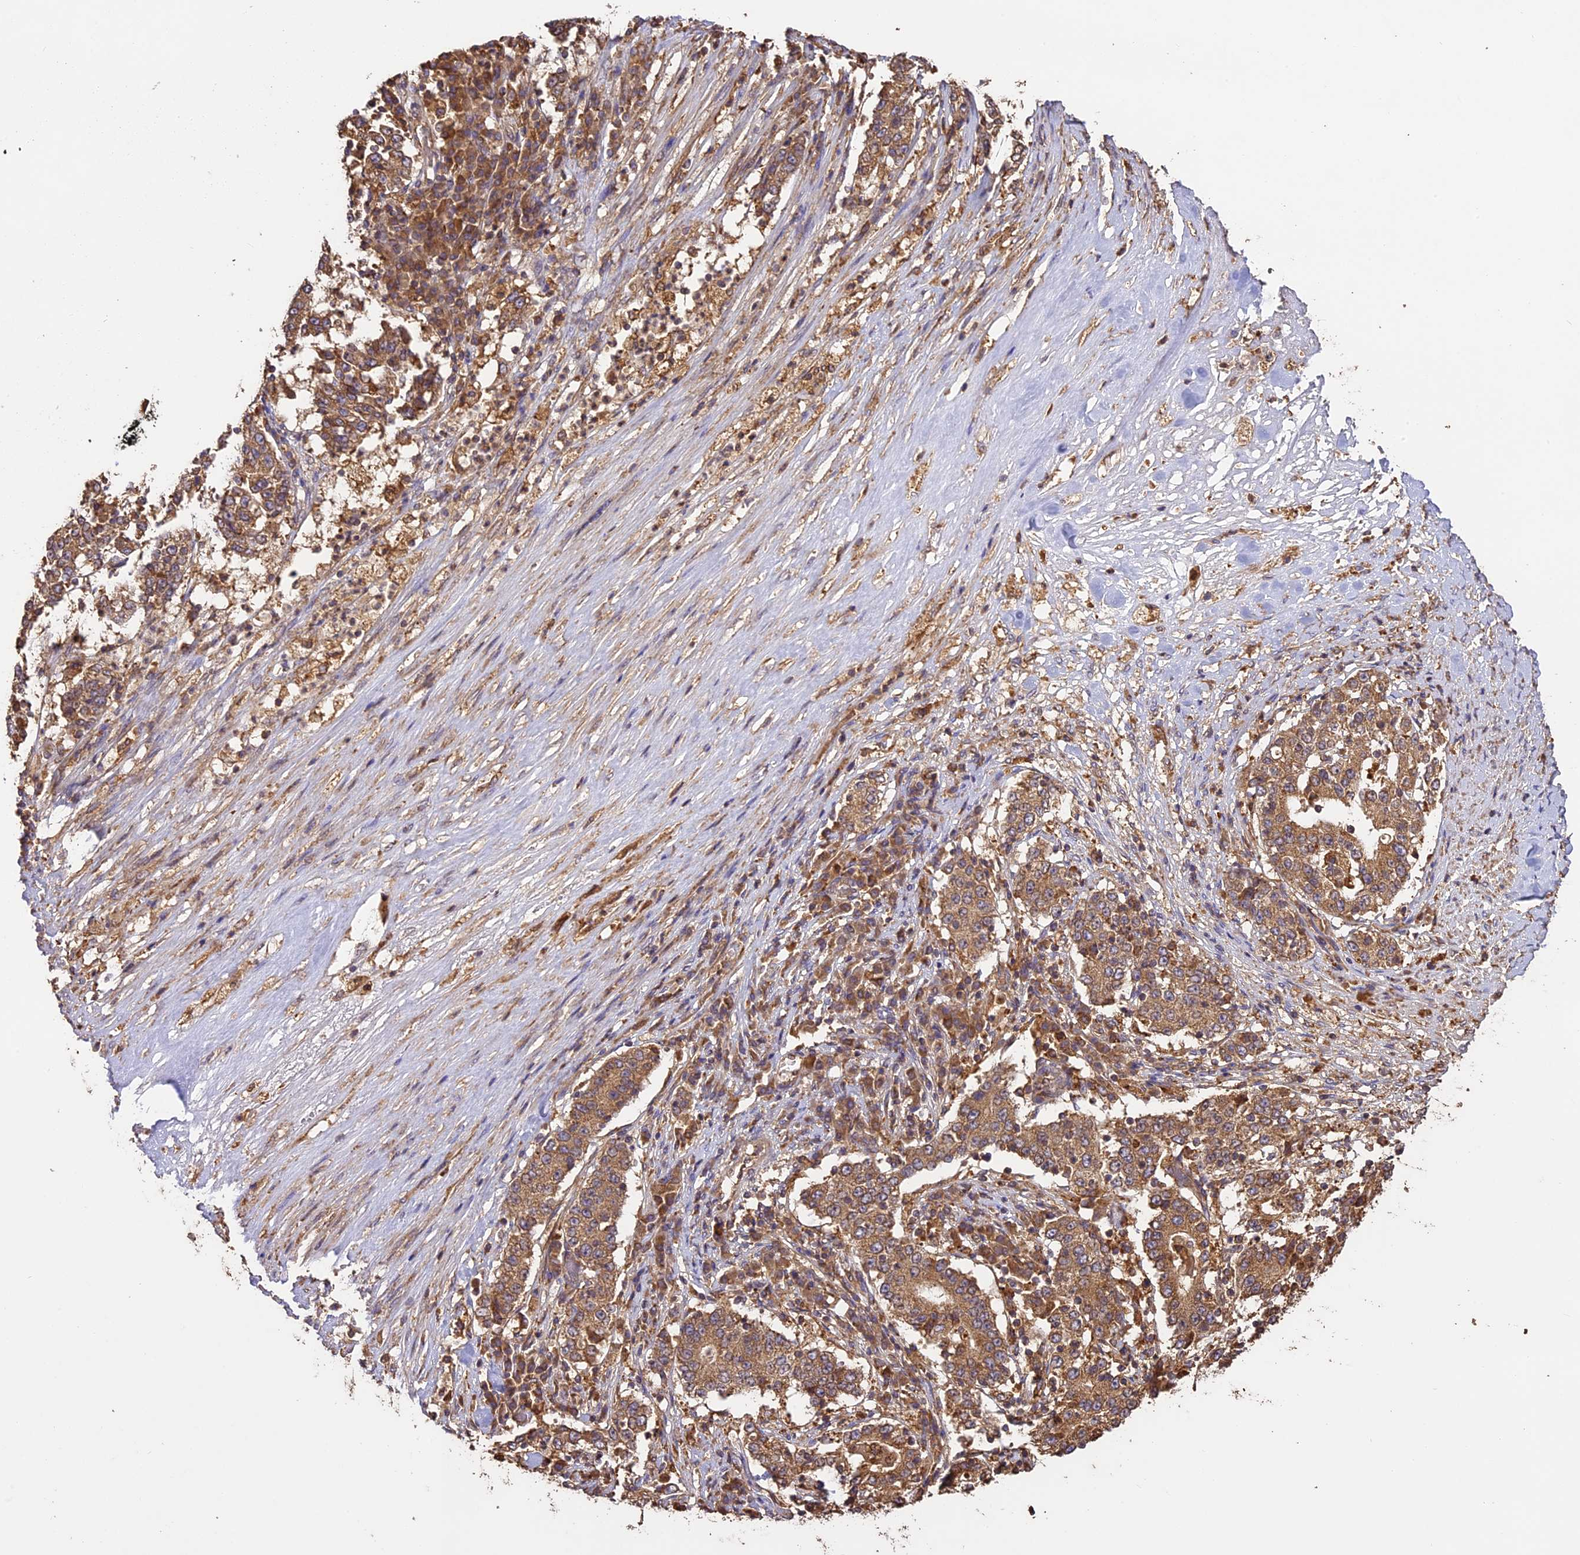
{"staining": {"intensity": "moderate", "quantity": ">75%", "location": "cytoplasmic/membranous"}, "tissue": "stomach cancer", "cell_type": "Tumor cells", "image_type": "cancer", "snomed": [{"axis": "morphology", "description": "Adenocarcinoma, NOS"}, {"axis": "topography", "description": "Stomach"}], "caption": "There is medium levels of moderate cytoplasmic/membranous expression in tumor cells of adenocarcinoma (stomach), as demonstrated by immunohistochemical staining (brown color).", "gene": "BRAP", "patient": {"sex": "male", "age": 59}}